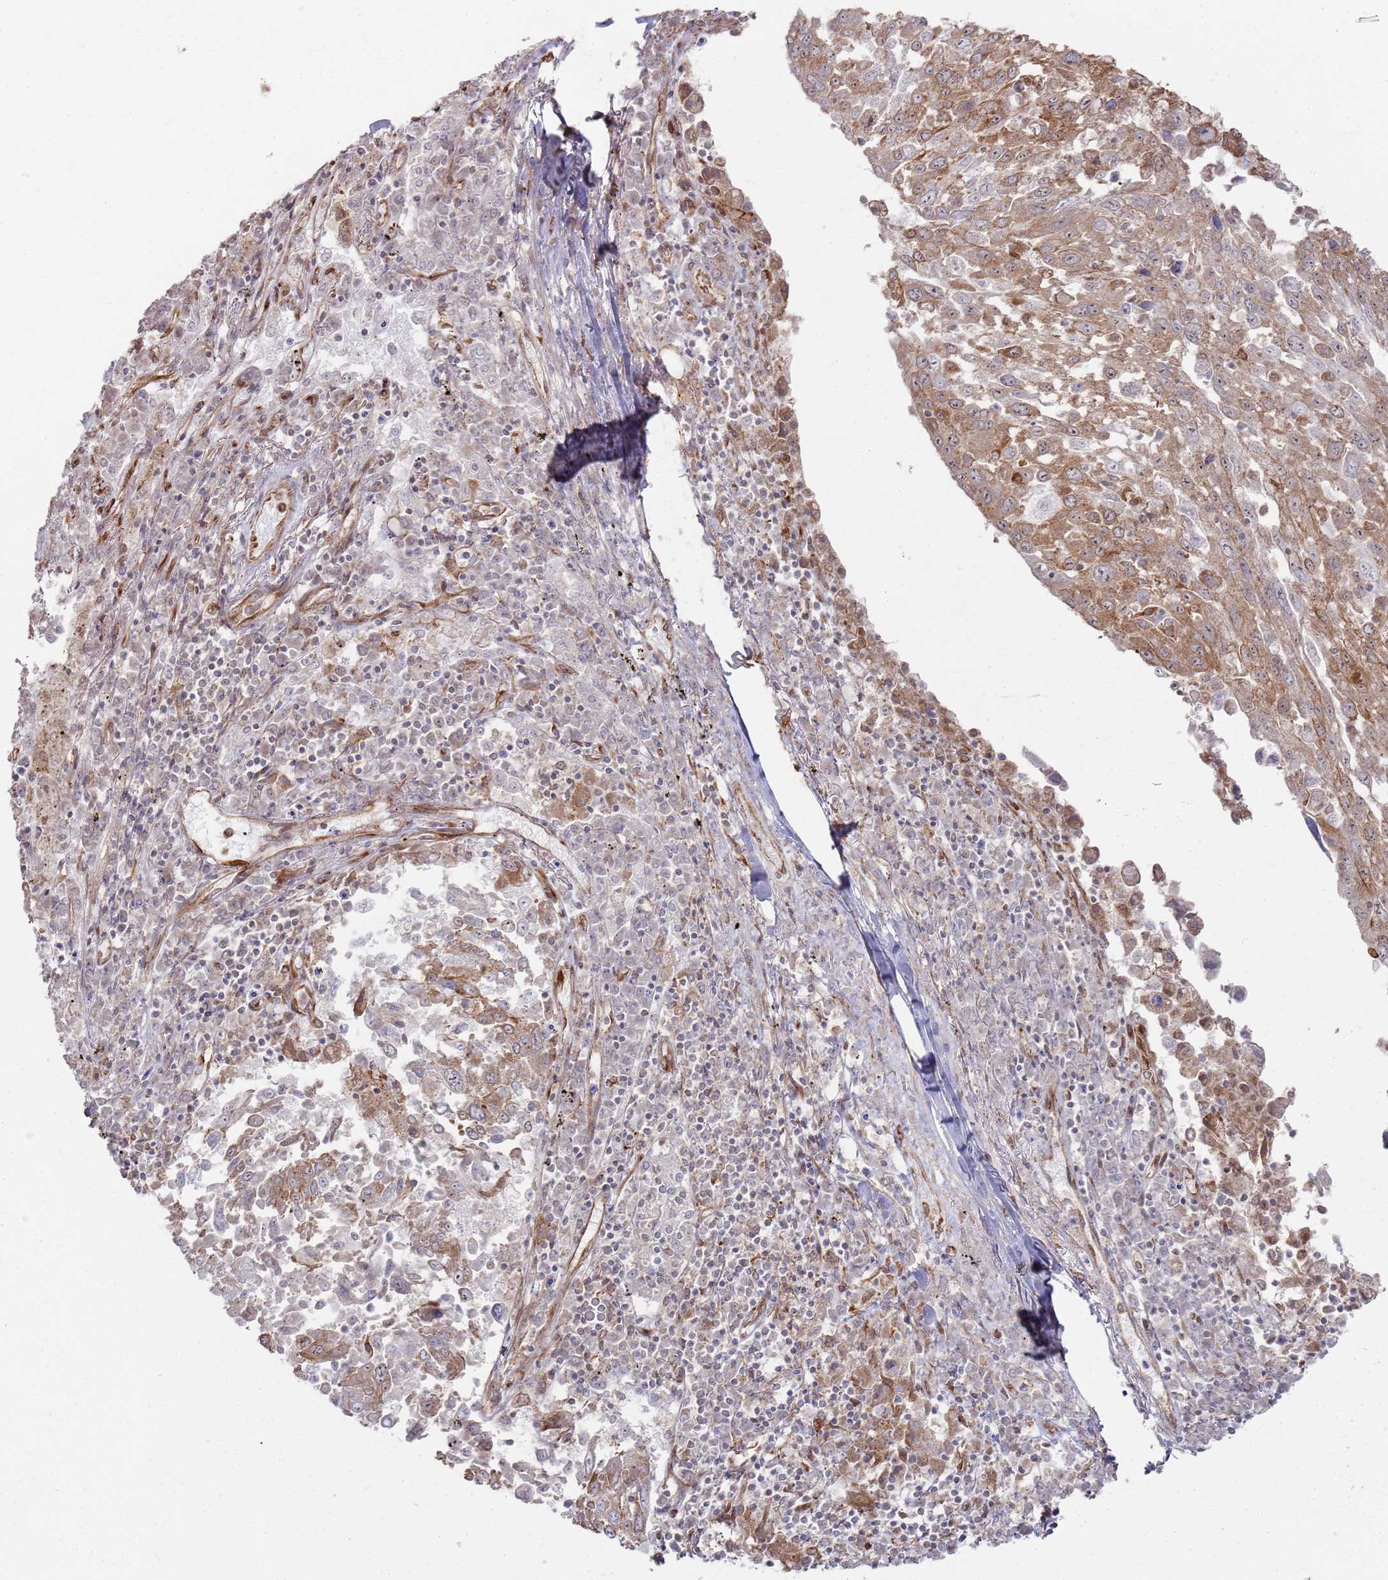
{"staining": {"intensity": "moderate", "quantity": ">75%", "location": "cytoplasmic/membranous,nuclear"}, "tissue": "lung cancer", "cell_type": "Tumor cells", "image_type": "cancer", "snomed": [{"axis": "morphology", "description": "Squamous cell carcinoma, NOS"}, {"axis": "topography", "description": "Lung"}], "caption": "Immunohistochemical staining of lung cancer shows moderate cytoplasmic/membranous and nuclear protein staining in approximately >75% of tumor cells.", "gene": "PHF21A", "patient": {"sex": "male", "age": 65}}